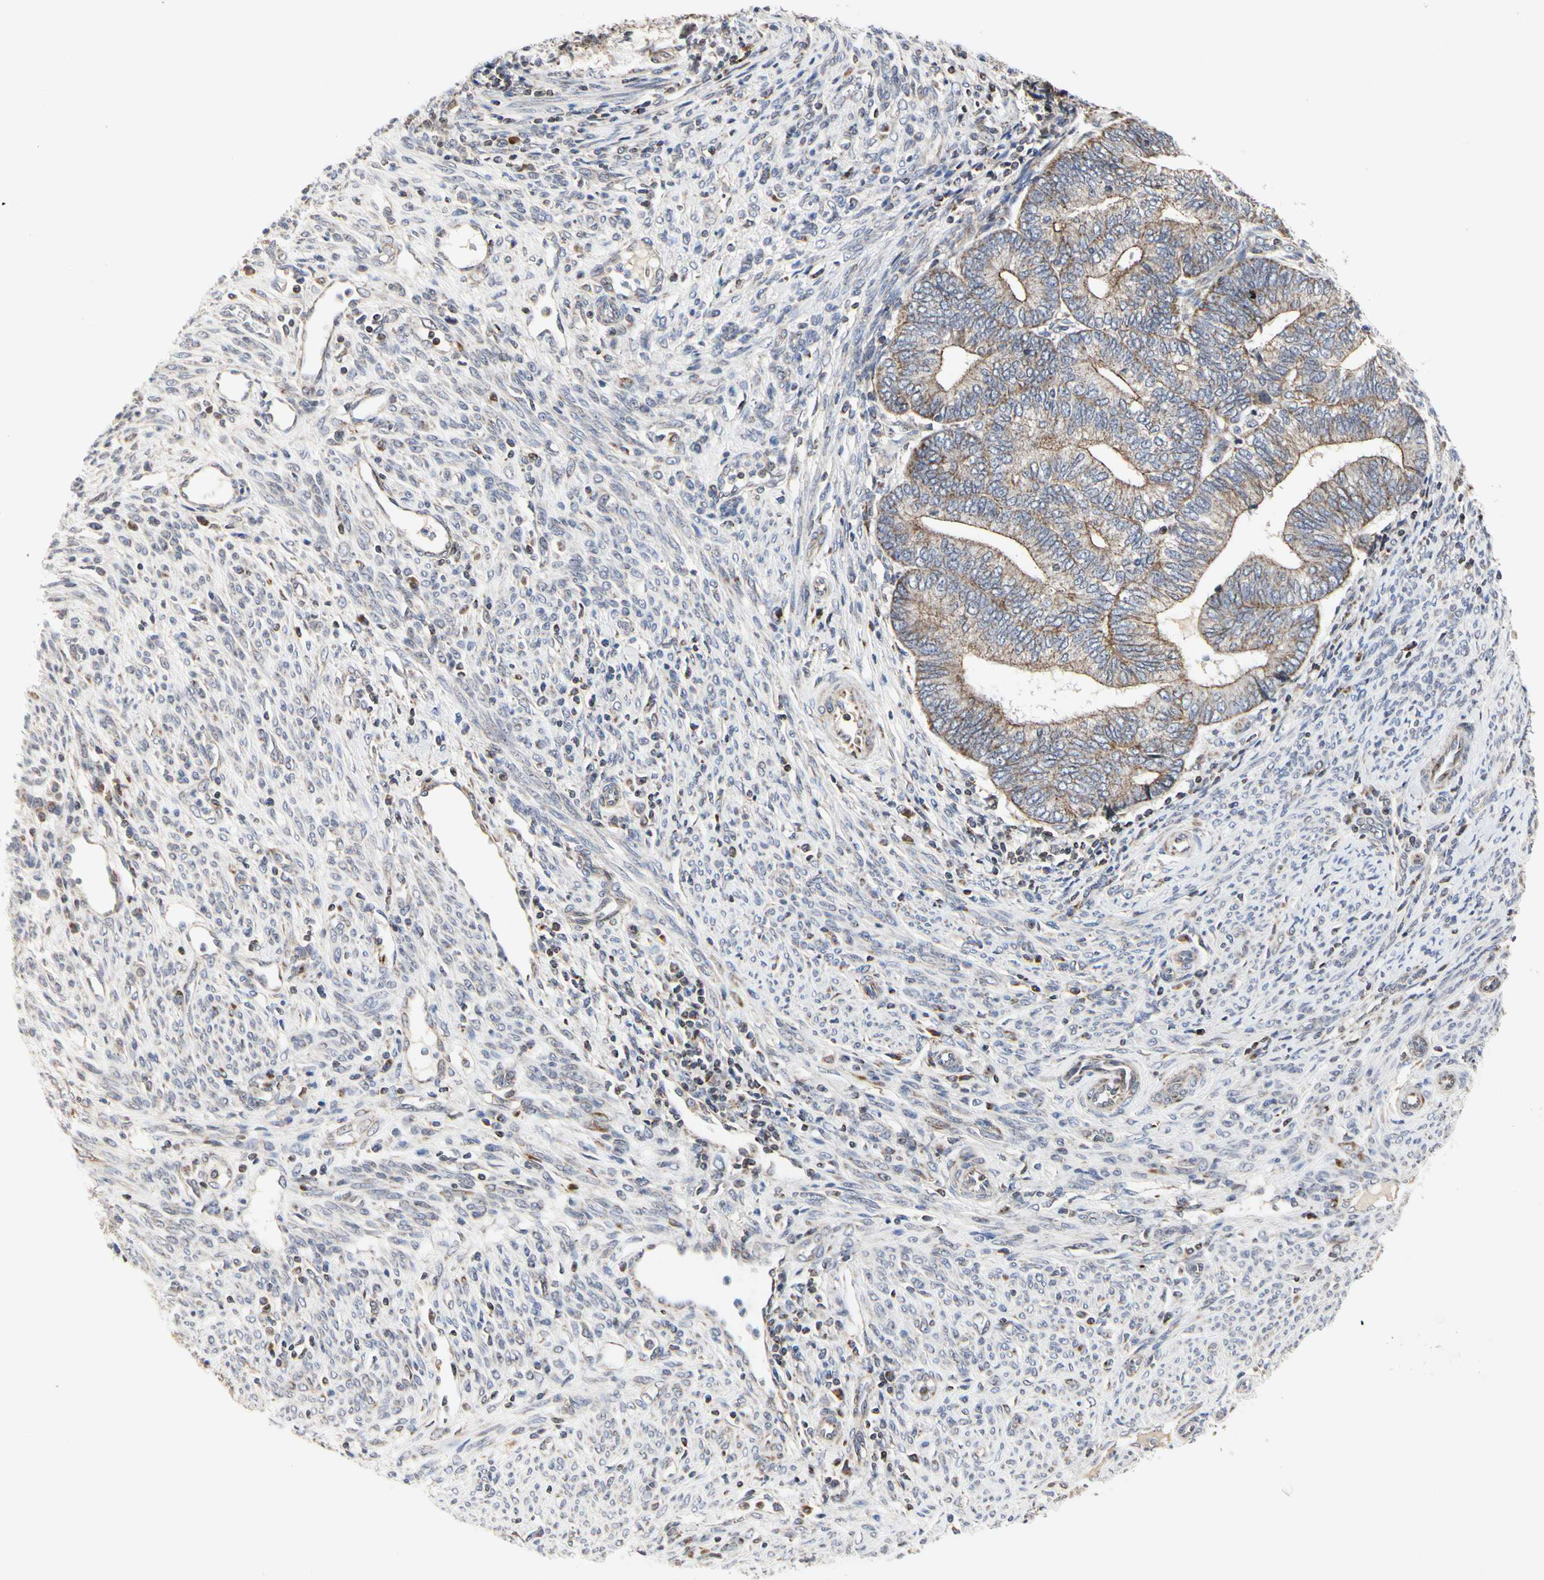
{"staining": {"intensity": "weak", "quantity": ">75%", "location": "cytoplasmic/membranous"}, "tissue": "endometrial cancer", "cell_type": "Tumor cells", "image_type": "cancer", "snomed": [{"axis": "morphology", "description": "Adenocarcinoma, NOS"}, {"axis": "topography", "description": "Uterus"}, {"axis": "topography", "description": "Endometrium"}], "caption": "Brown immunohistochemical staining in adenocarcinoma (endometrial) exhibits weak cytoplasmic/membranous positivity in approximately >75% of tumor cells.", "gene": "TSKU", "patient": {"sex": "female", "age": 70}}